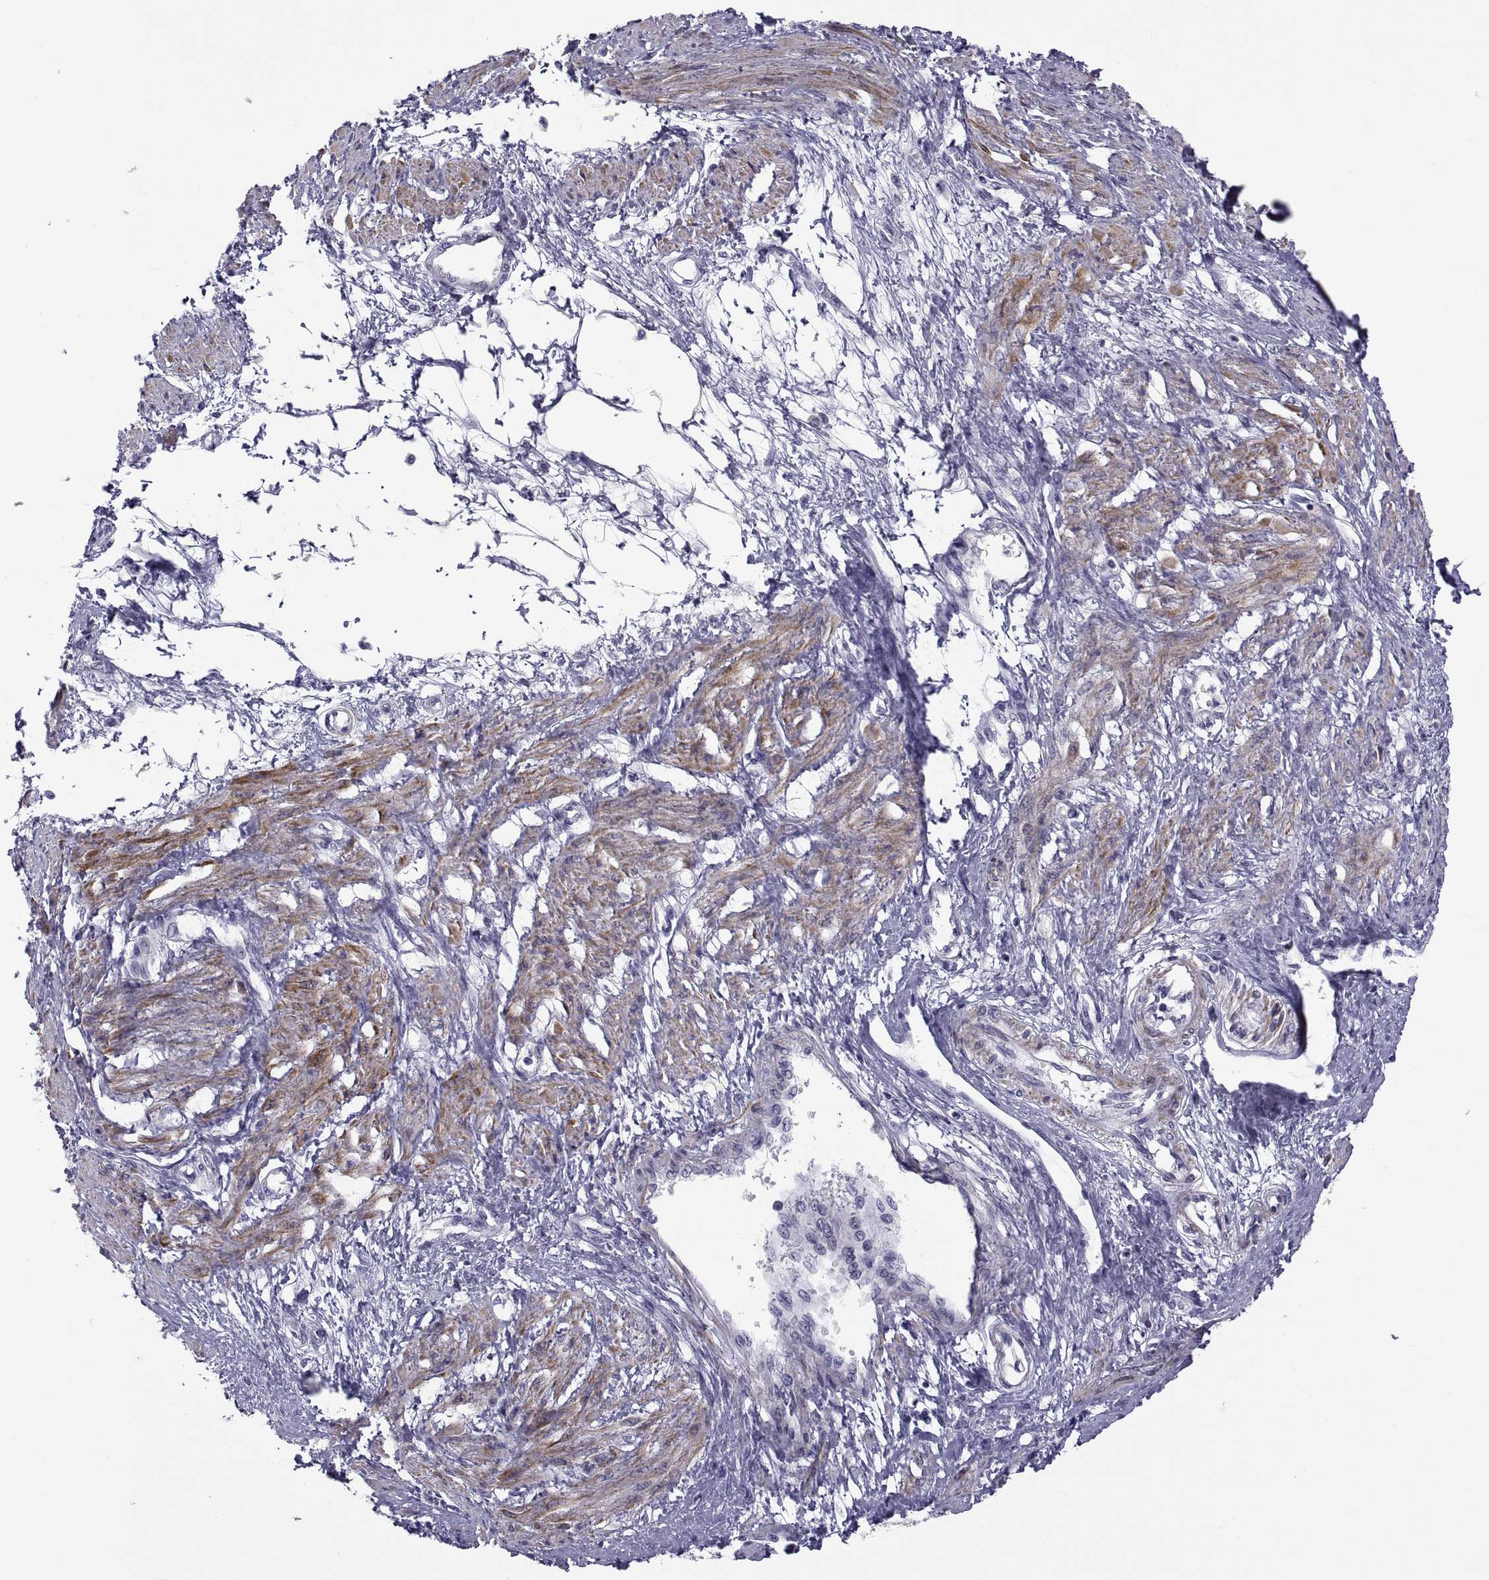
{"staining": {"intensity": "strong", "quantity": "25%-75%", "location": "cytoplasmic/membranous"}, "tissue": "smooth muscle", "cell_type": "Smooth muscle cells", "image_type": "normal", "snomed": [{"axis": "morphology", "description": "Normal tissue, NOS"}, {"axis": "topography", "description": "Smooth muscle"}, {"axis": "topography", "description": "Uterus"}], "caption": "Strong cytoplasmic/membranous protein positivity is identified in about 25%-75% of smooth muscle cells in smooth muscle.", "gene": "TMEM158", "patient": {"sex": "female", "age": 39}}